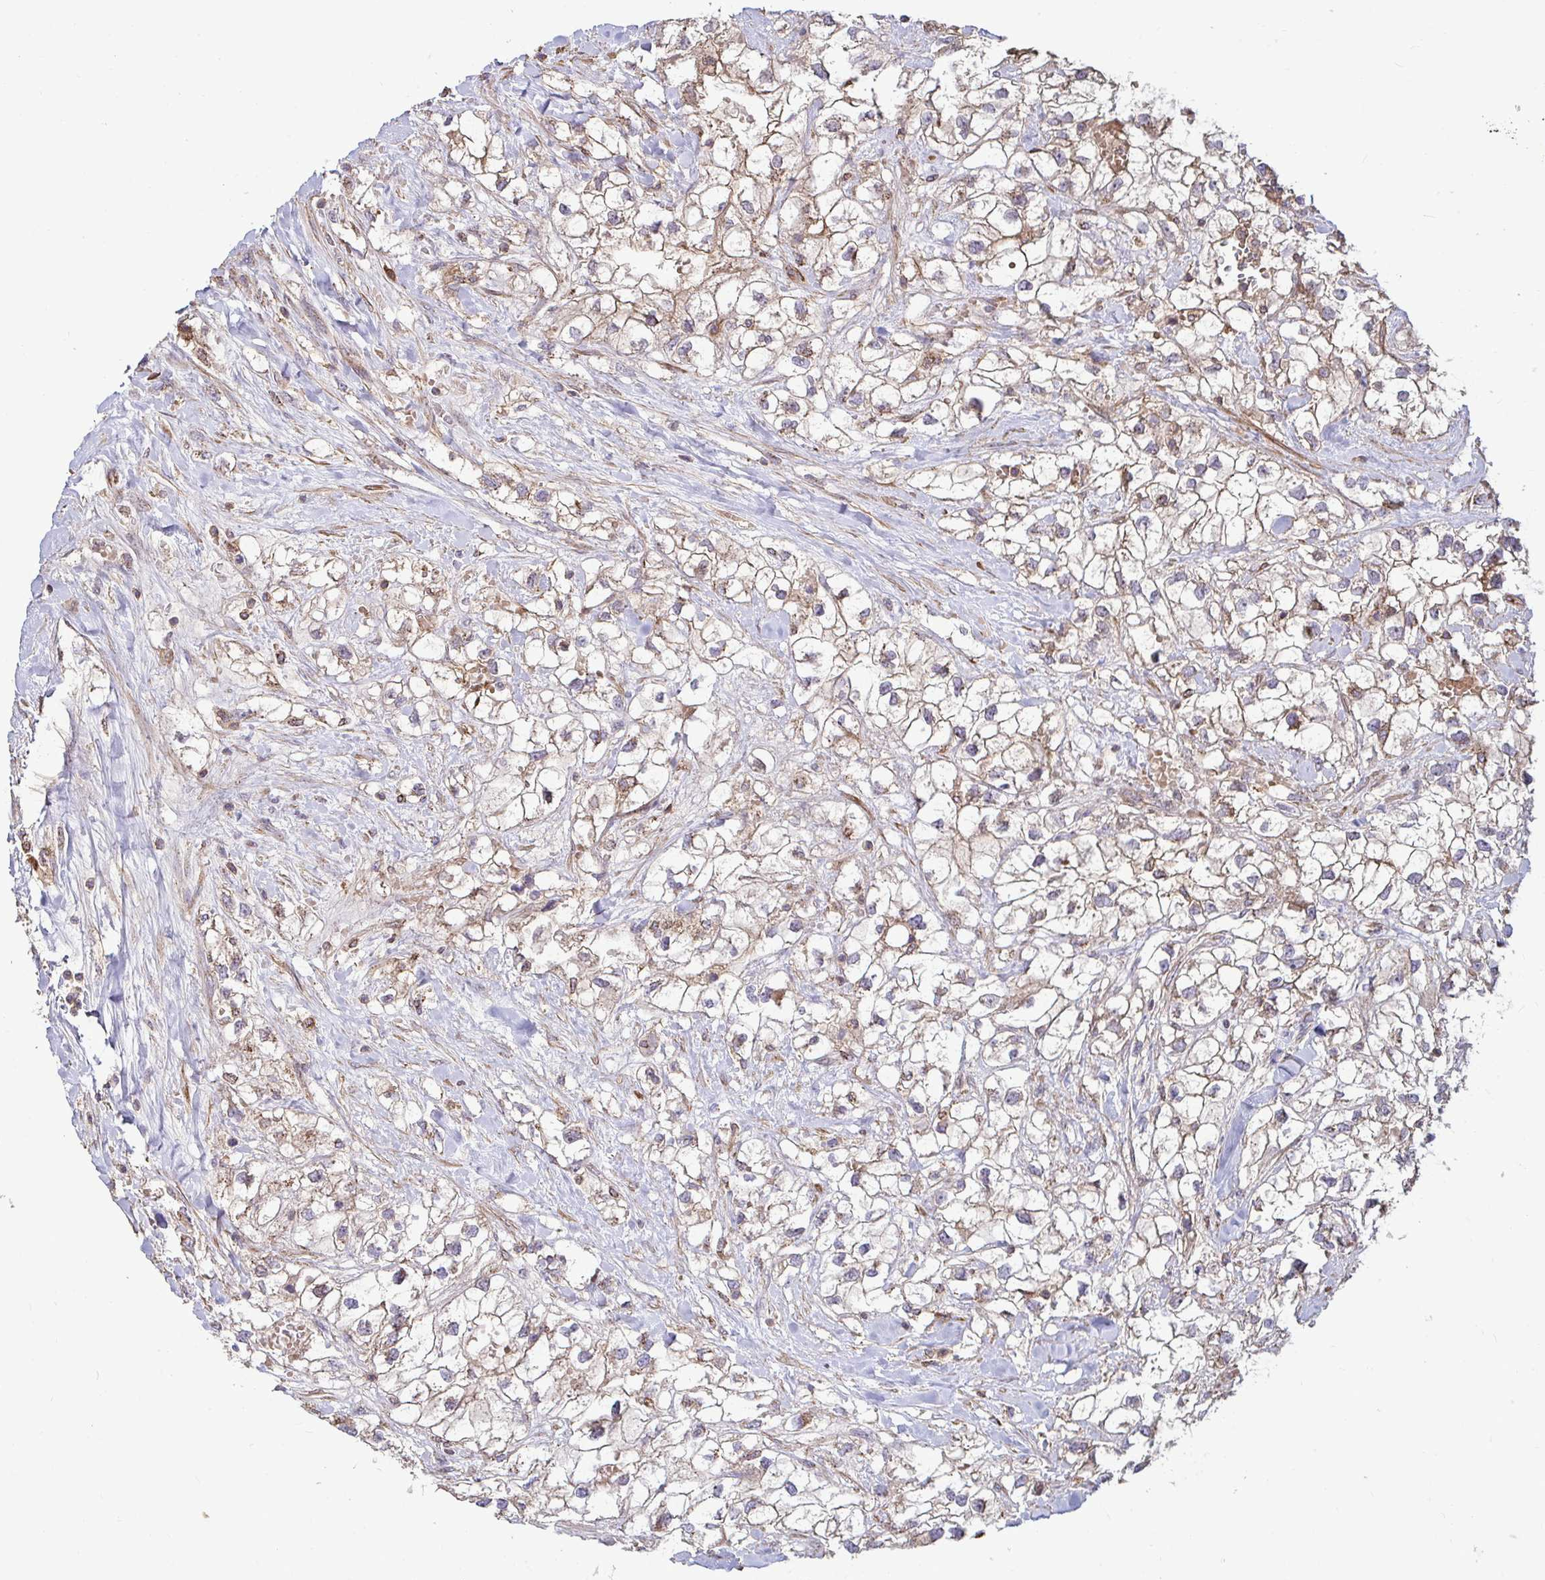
{"staining": {"intensity": "weak", "quantity": ">75%", "location": "cytoplasmic/membranous"}, "tissue": "renal cancer", "cell_type": "Tumor cells", "image_type": "cancer", "snomed": [{"axis": "morphology", "description": "Adenocarcinoma, NOS"}, {"axis": "topography", "description": "Kidney"}], "caption": "About >75% of tumor cells in human renal adenocarcinoma display weak cytoplasmic/membranous protein positivity as visualized by brown immunohistochemical staining.", "gene": "SPRY1", "patient": {"sex": "male", "age": 59}}